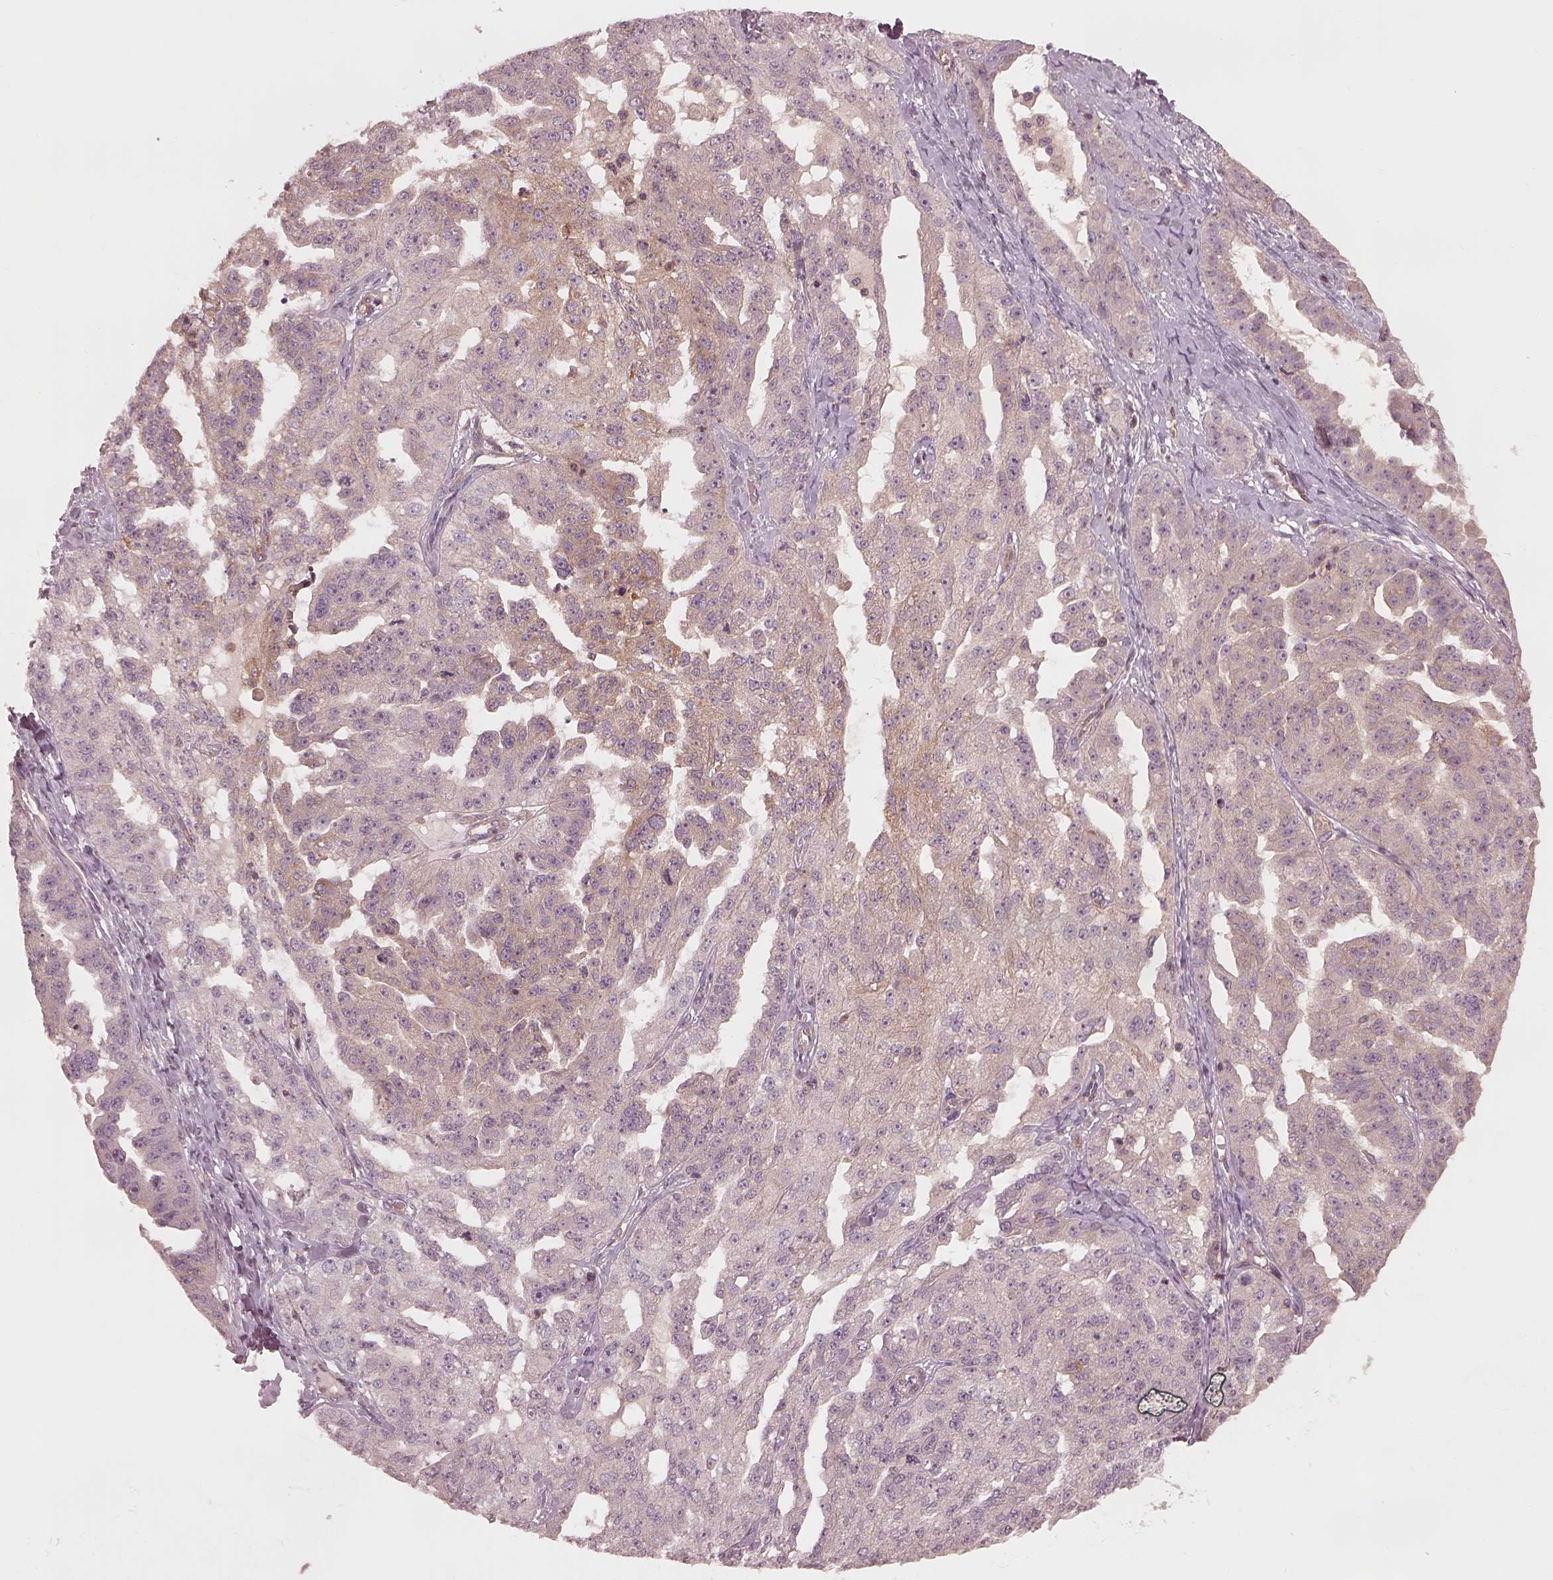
{"staining": {"intensity": "weak", "quantity": "<25%", "location": "cytoplasmic/membranous"}, "tissue": "ovarian cancer", "cell_type": "Tumor cells", "image_type": "cancer", "snomed": [{"axis": "morphology", "description": "Cystadenocarcinoma, serous, NOS"}, {"axis": "topography", "description": "Ovary"}], "caption": "Tumor cells are negative for brown protein staining in serous cystadenocarcinoma (ovarian).", "gene": "FAM107B", "patient": {"sex": "female", "age": 58}}